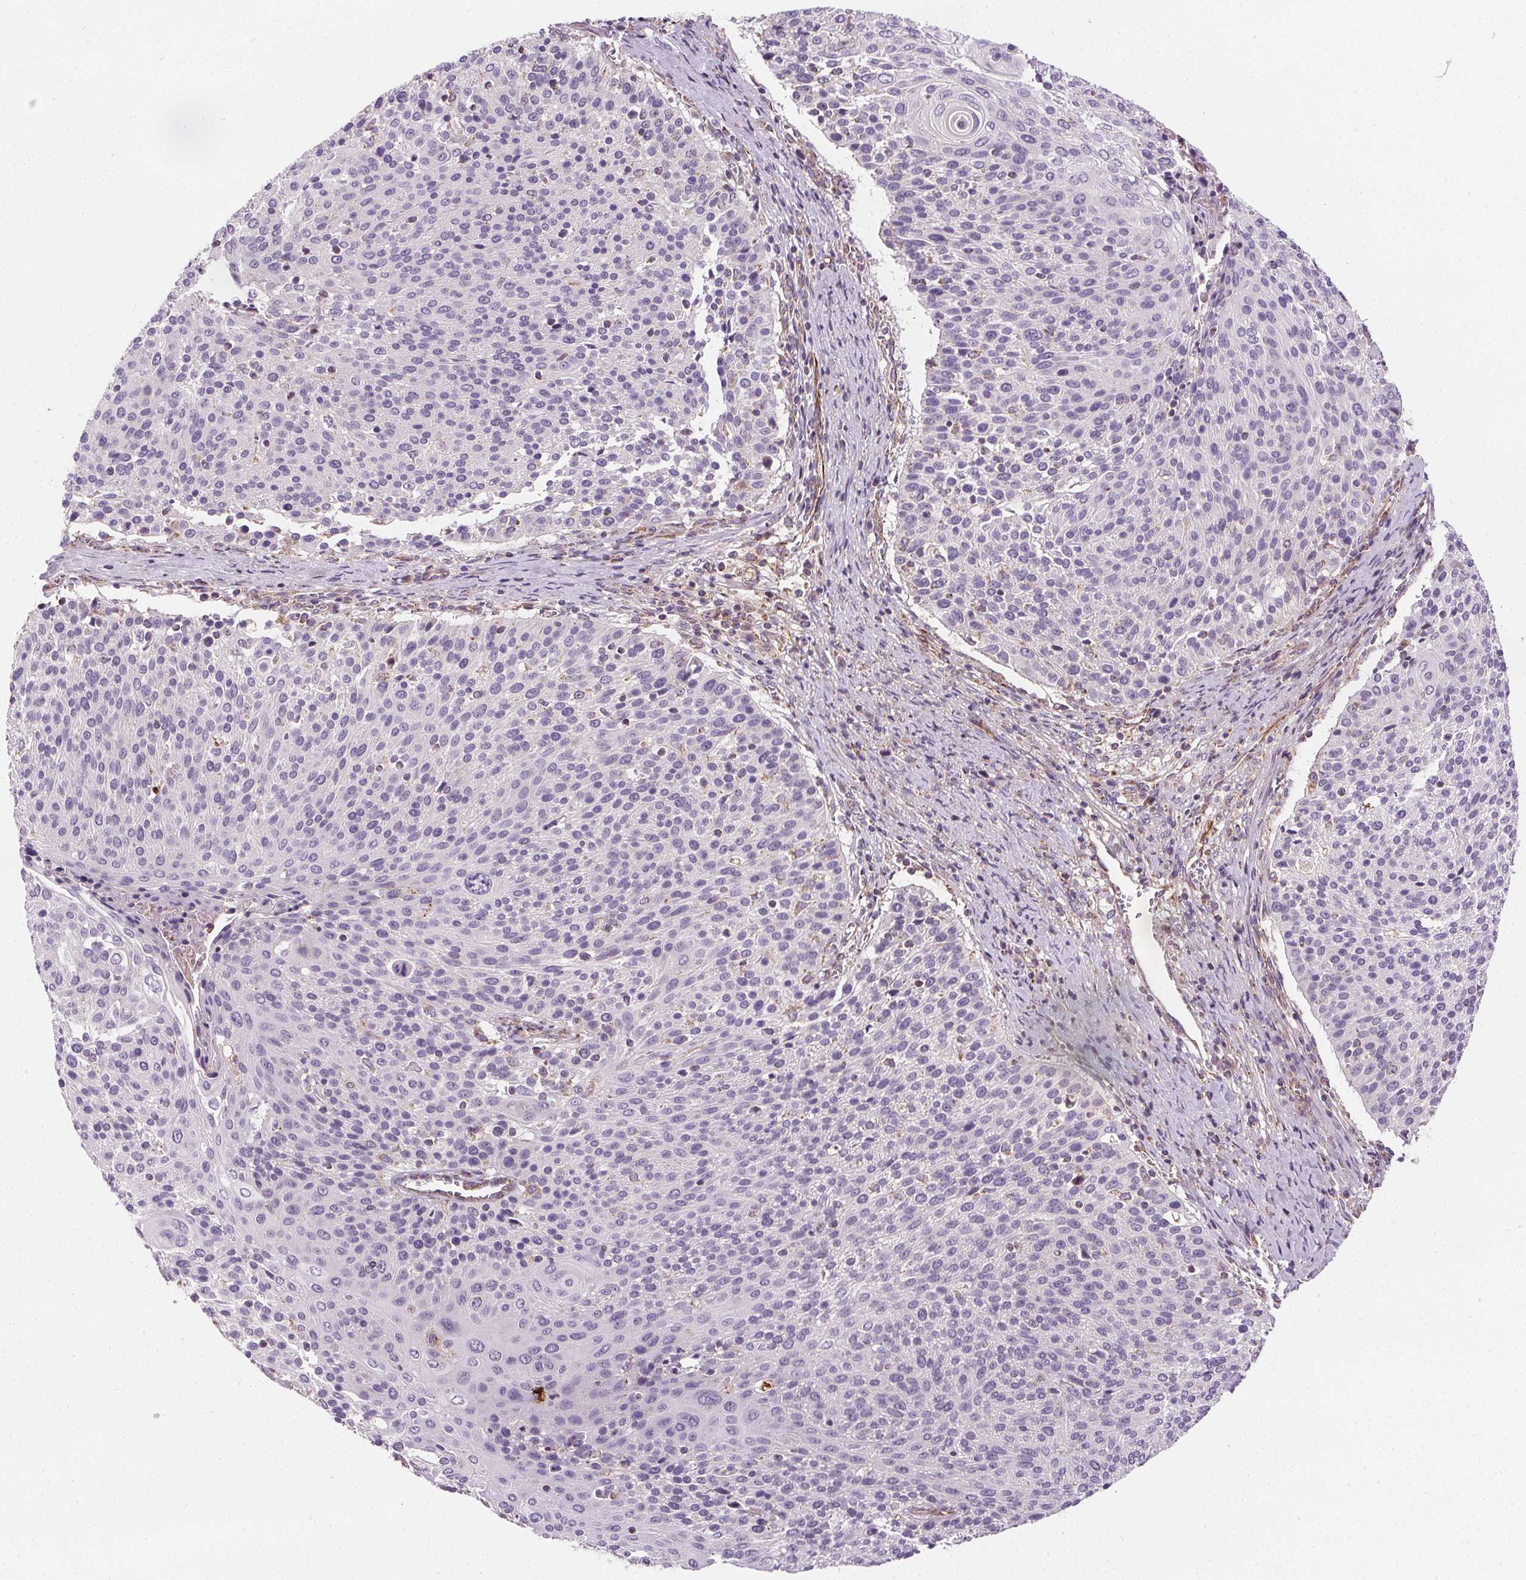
{"staining": {"intensity": "negative", "quantity": "none", "location": "none"}, "tissue": "cervical cancer", "cell_type": "Tumor cells", "image_type": "cancer", "snomed": [{"axis": "morphology", "description": "Squamous cell carcinoma, NOS"}, {"axis": "topography", "description": "Cervix"}], "caption": "IHC micrograph of cervical squamous cell carcinoma stained for a protein (brown), which displays no staining in tumor cells.", "gene": "GOLT1B", "patient": {"sex": "female", "age": 31}}